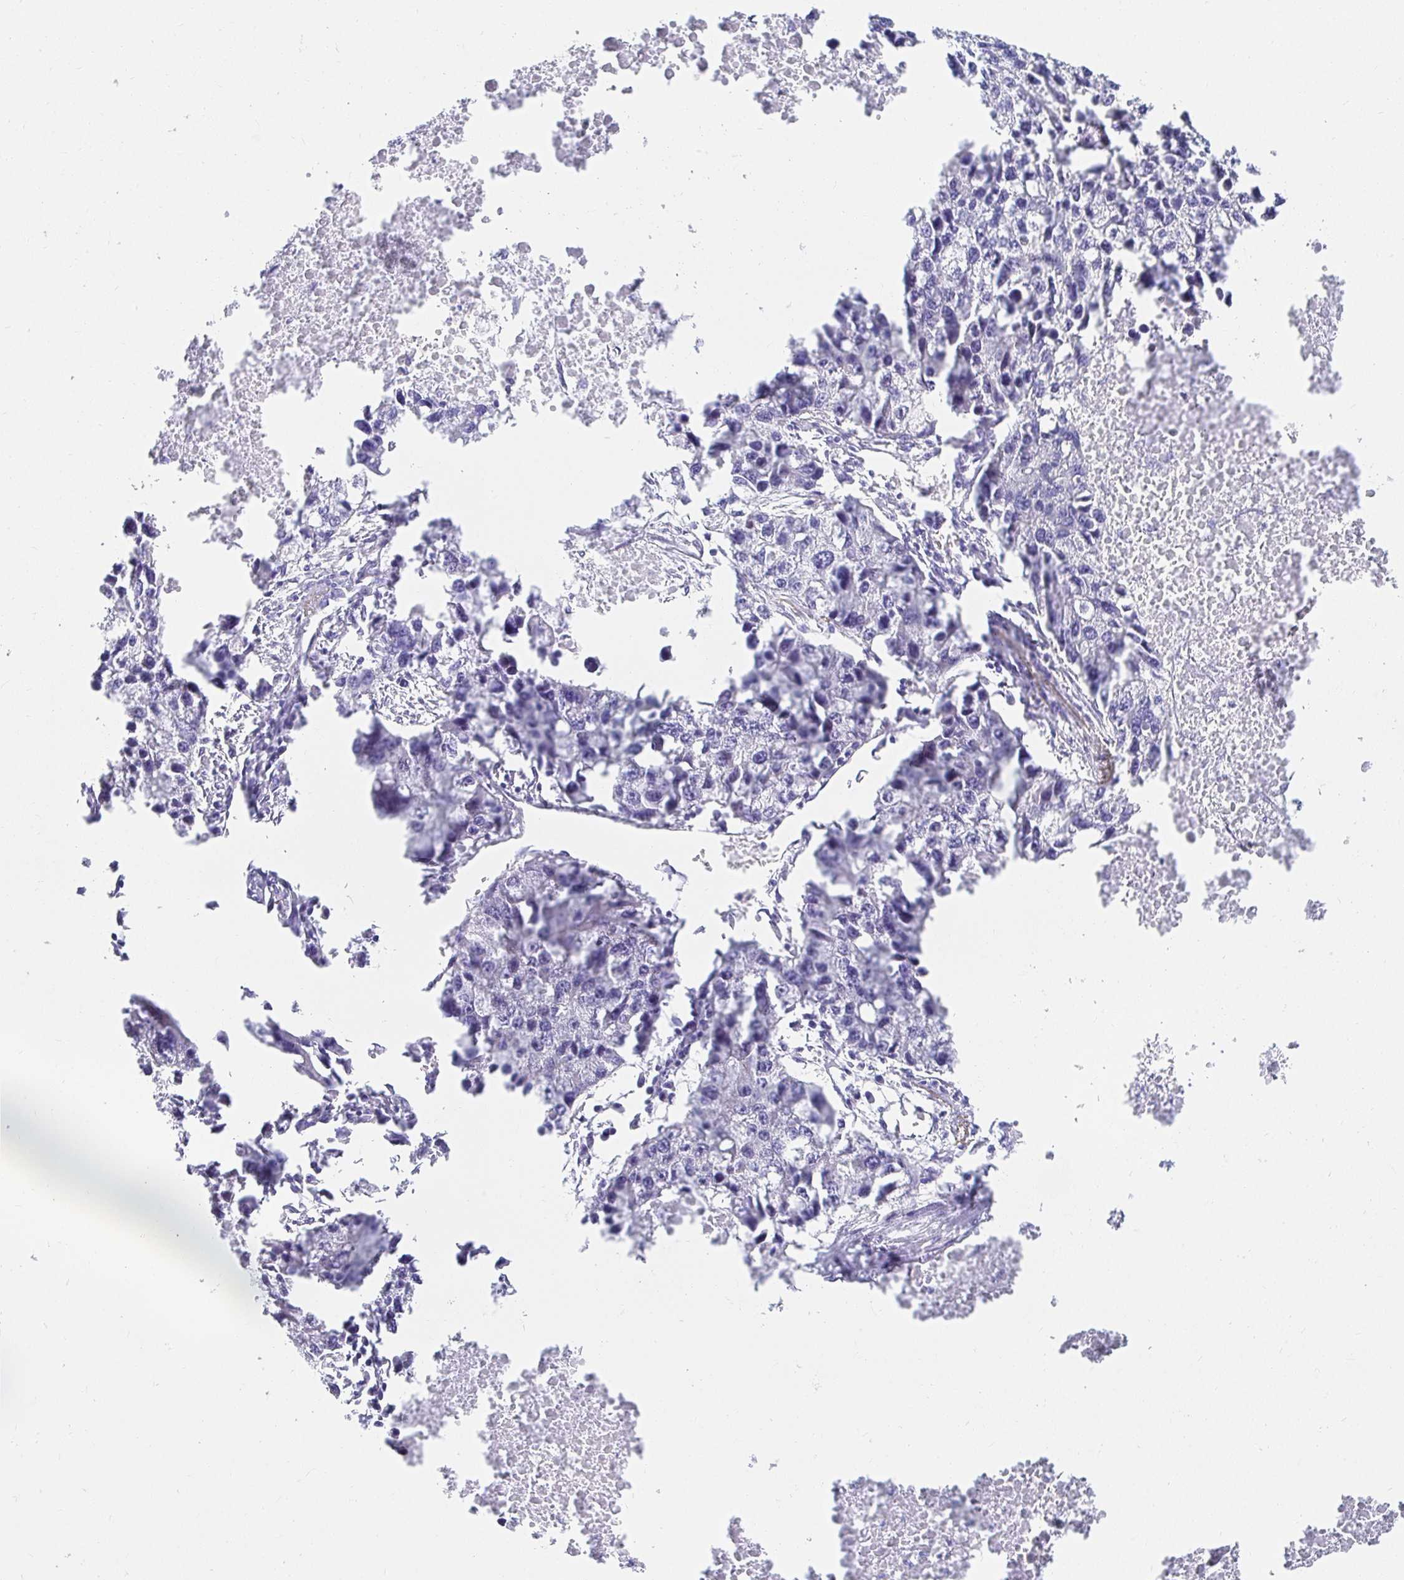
{"staining": {"intensity": "negative", "quantity": "none", "location": "none"}, "tissue": "lung cancer", "cell_type": "Tumor cells", "image_type": "cancer", "snomed": [{"axis": "morphology", "description": "Adenocarcinoma, NOS"}, {"axis": "topography", "description": "Lung"}], "caption": "High magnification brightfield microscopy of lung cancer (adenocarcinoma) stained with DAB (brown) and counterstained with hematoxylin (blue): tumor cells show no significant staining.", "gene": "VGLL1", "patient": {"sex": "female", "age": 51}}